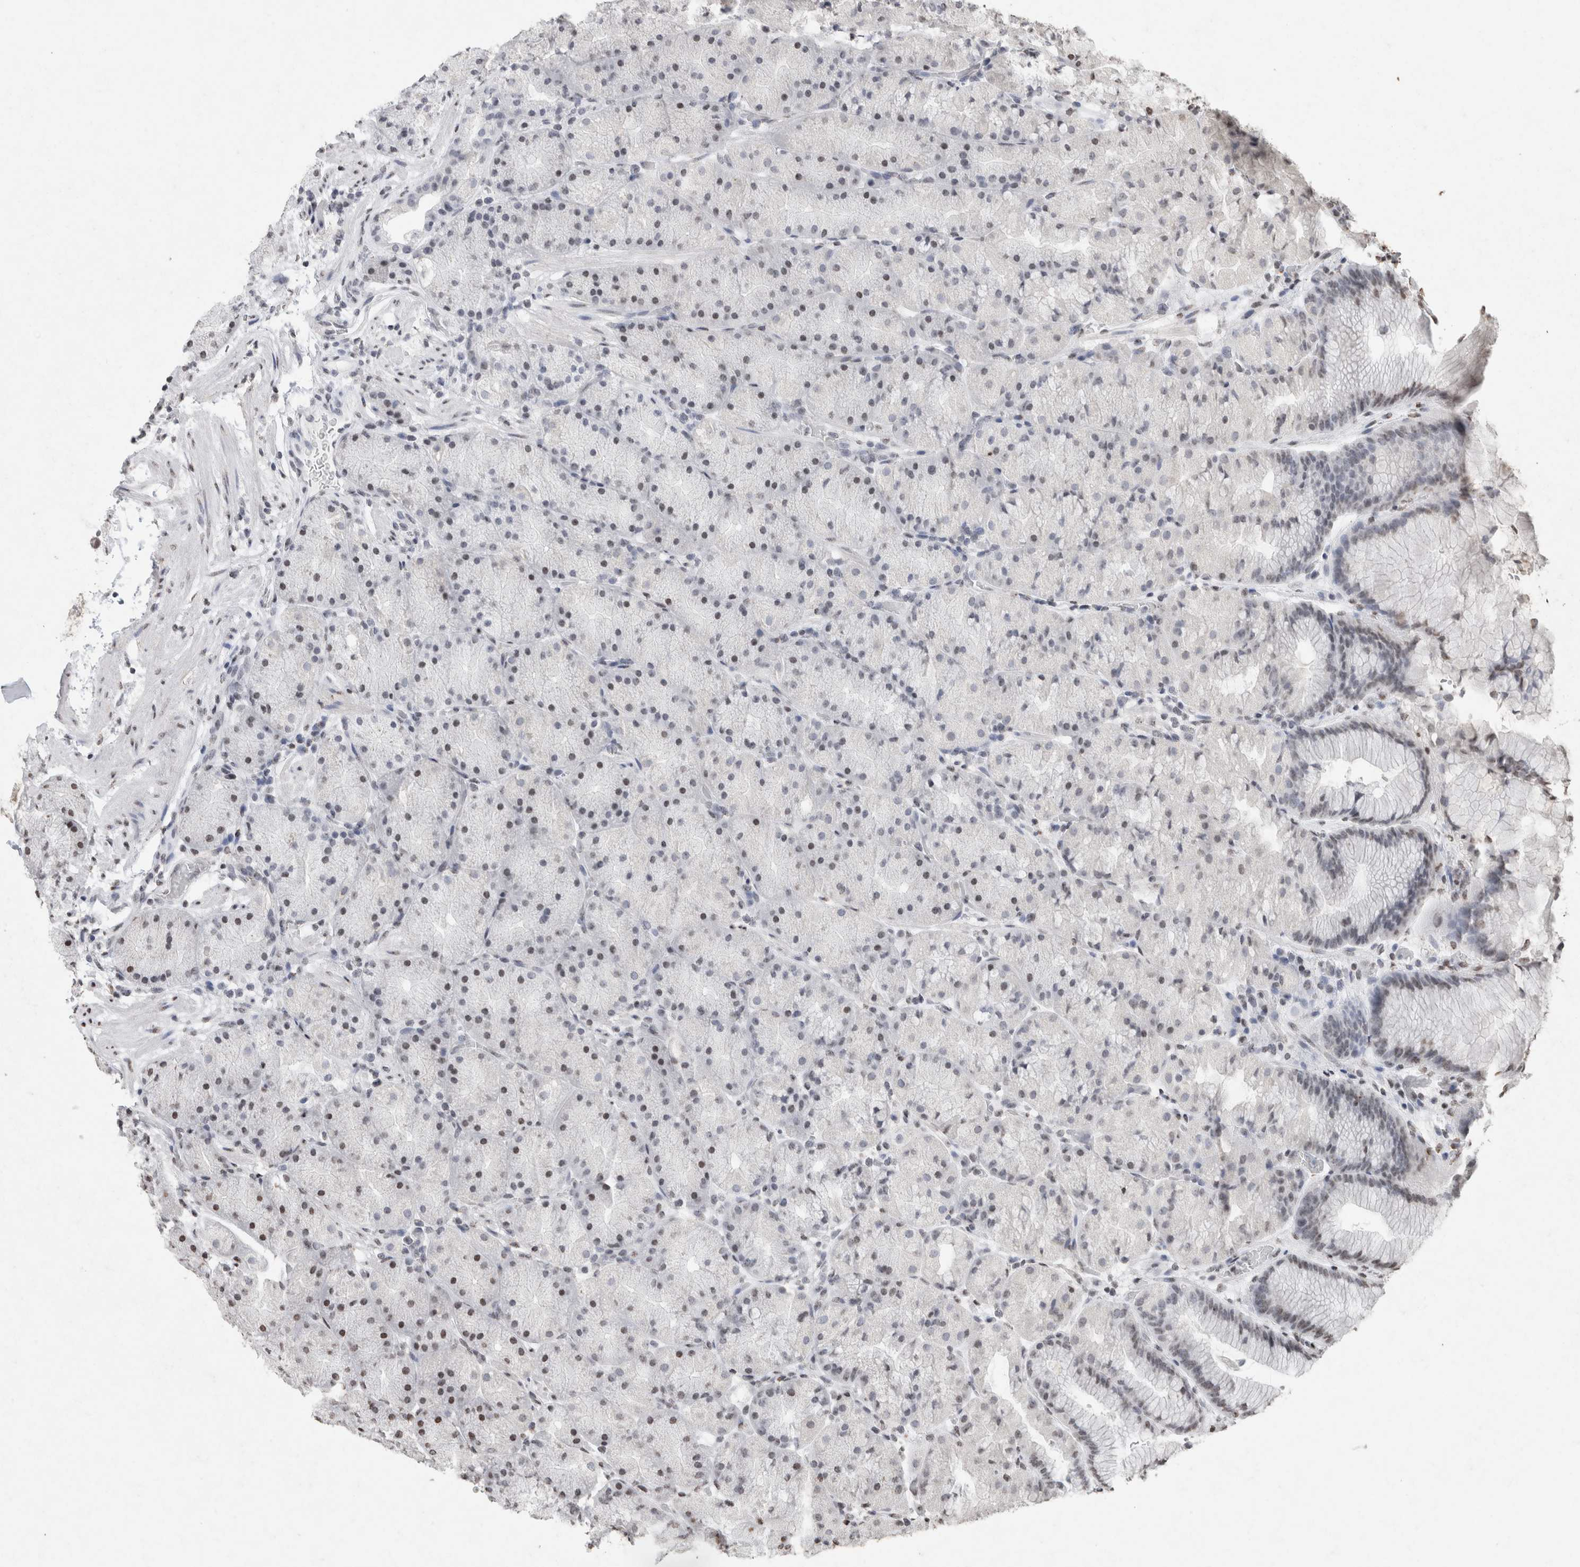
{"staining": {"intensity": "weak", "quantity": "25%-75%", "location": "nuclear"}, "tissue": "stomach", "cell_type": "Glandular cells", "image_type": "normal", "snomed": [{"axis": "morphology", "description": "Normal tissue, NOS"}, {"axis": "topography", "description": "Stomach, upper"}, {"axis": "topography", "description": "Stomach"}], "caption": "Weak nuclear protein staining is present in approximately 25%-75% of glandular cells in stomach.", "gene": "CNTN1", "patient": {"sex": "male", "age": 48}}